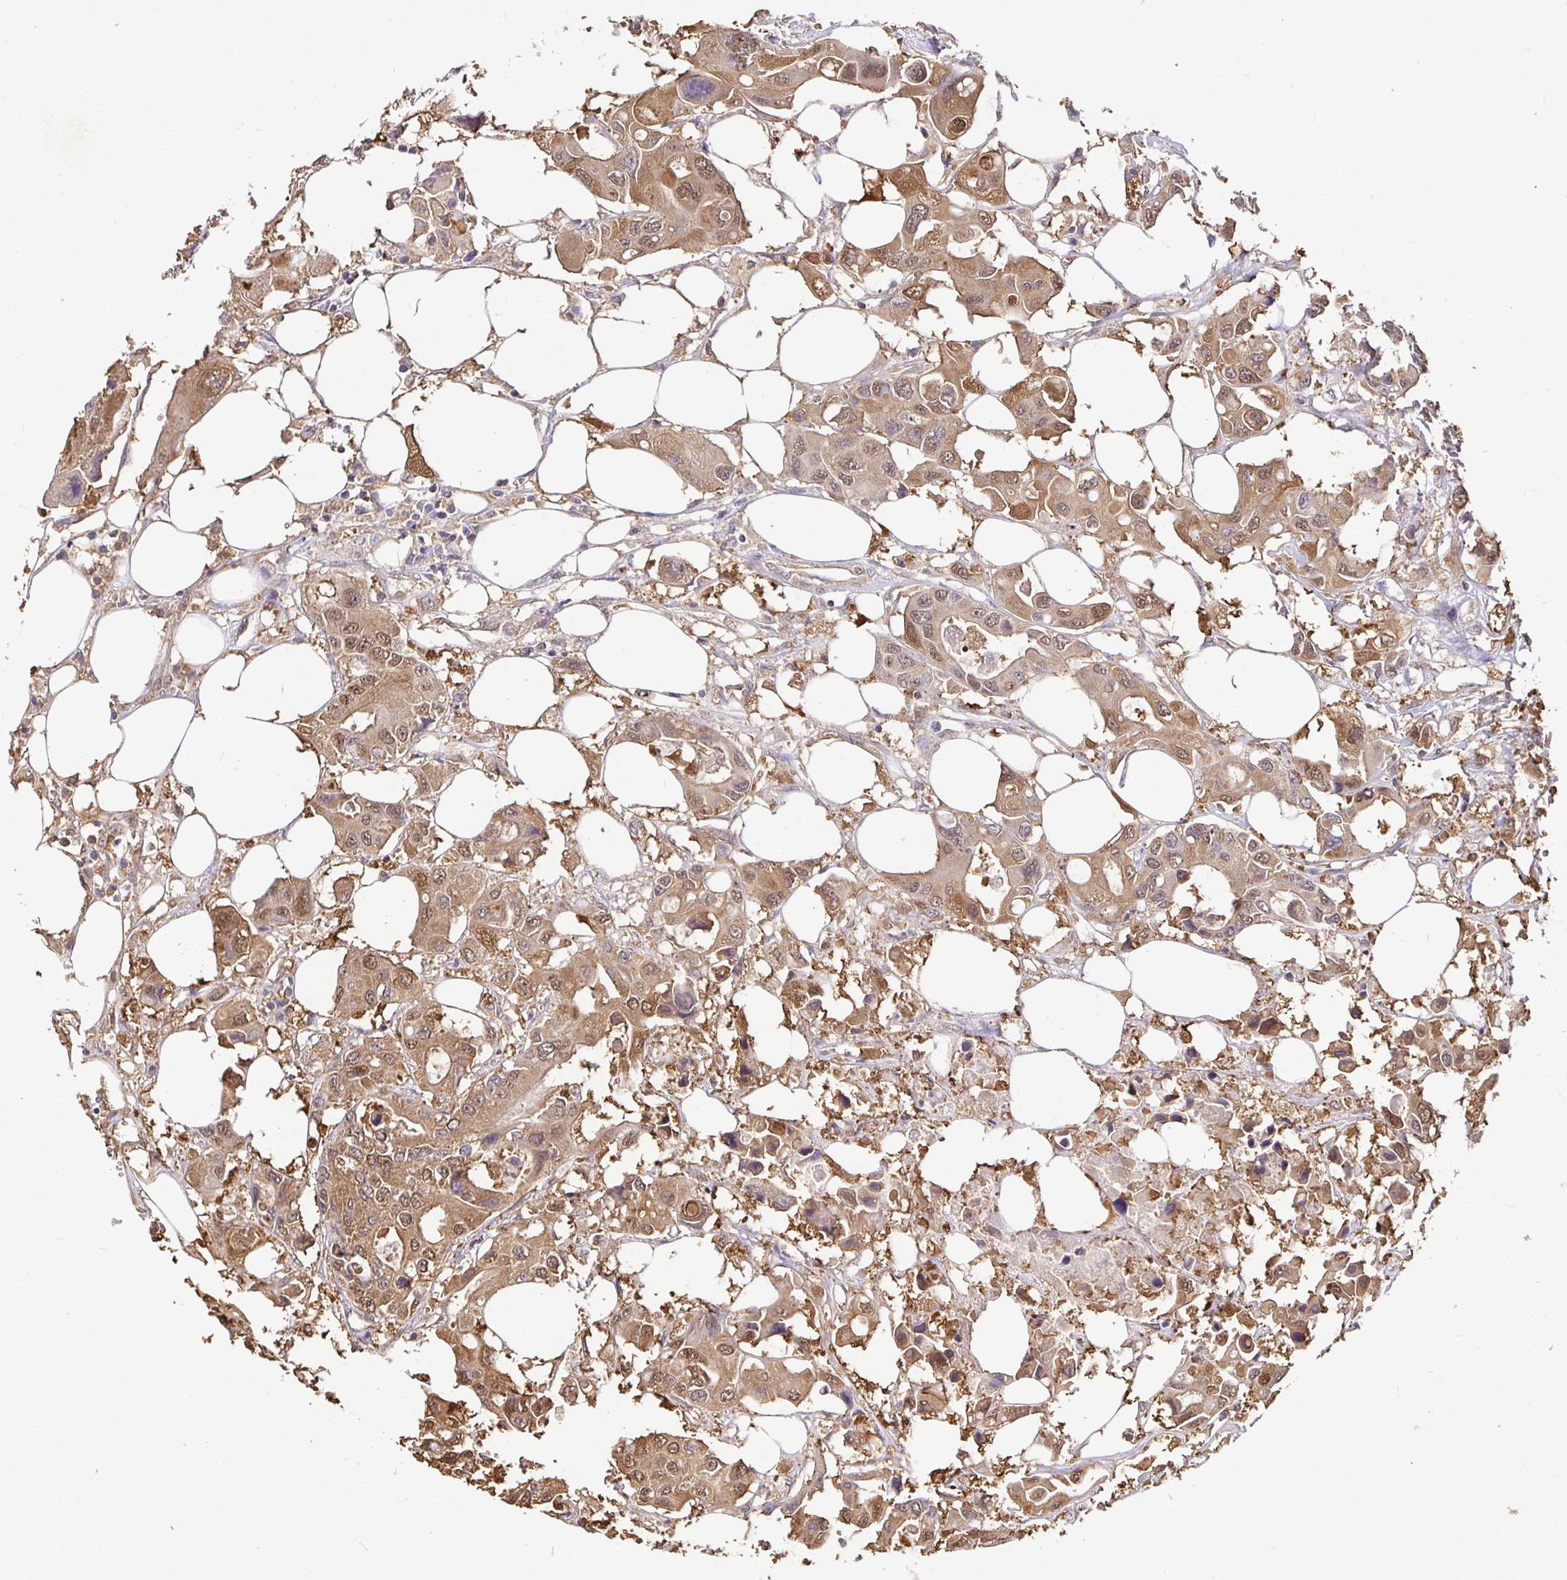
{"staining": {"intensity": "moderate", "quantity": ">75%", "location": "cytoplasmic/membranous,nuclear"}, "tissue": "colorectal cancer", "cell_type": "Tumor cells", "image_type": "cancer", "snomed": [{"axis": "morphology", "description": "Adenocarcinoma, NOS"}, {"axis": "topography", "description": "Colon"}], "caption": "A high-resolution micrograph shows immunohistochemistry staining of colorectal cancer (adenocarcinoma), which demonstrates moderate cytoplasmic/membranous and nuclear positivity in about >75% of tumor cells. The protein of interest is shown in brown color, while the nuclei are stained blue.", "gene": "MAPK8IP3", "patient": {"sex": "male", "age": 77}}